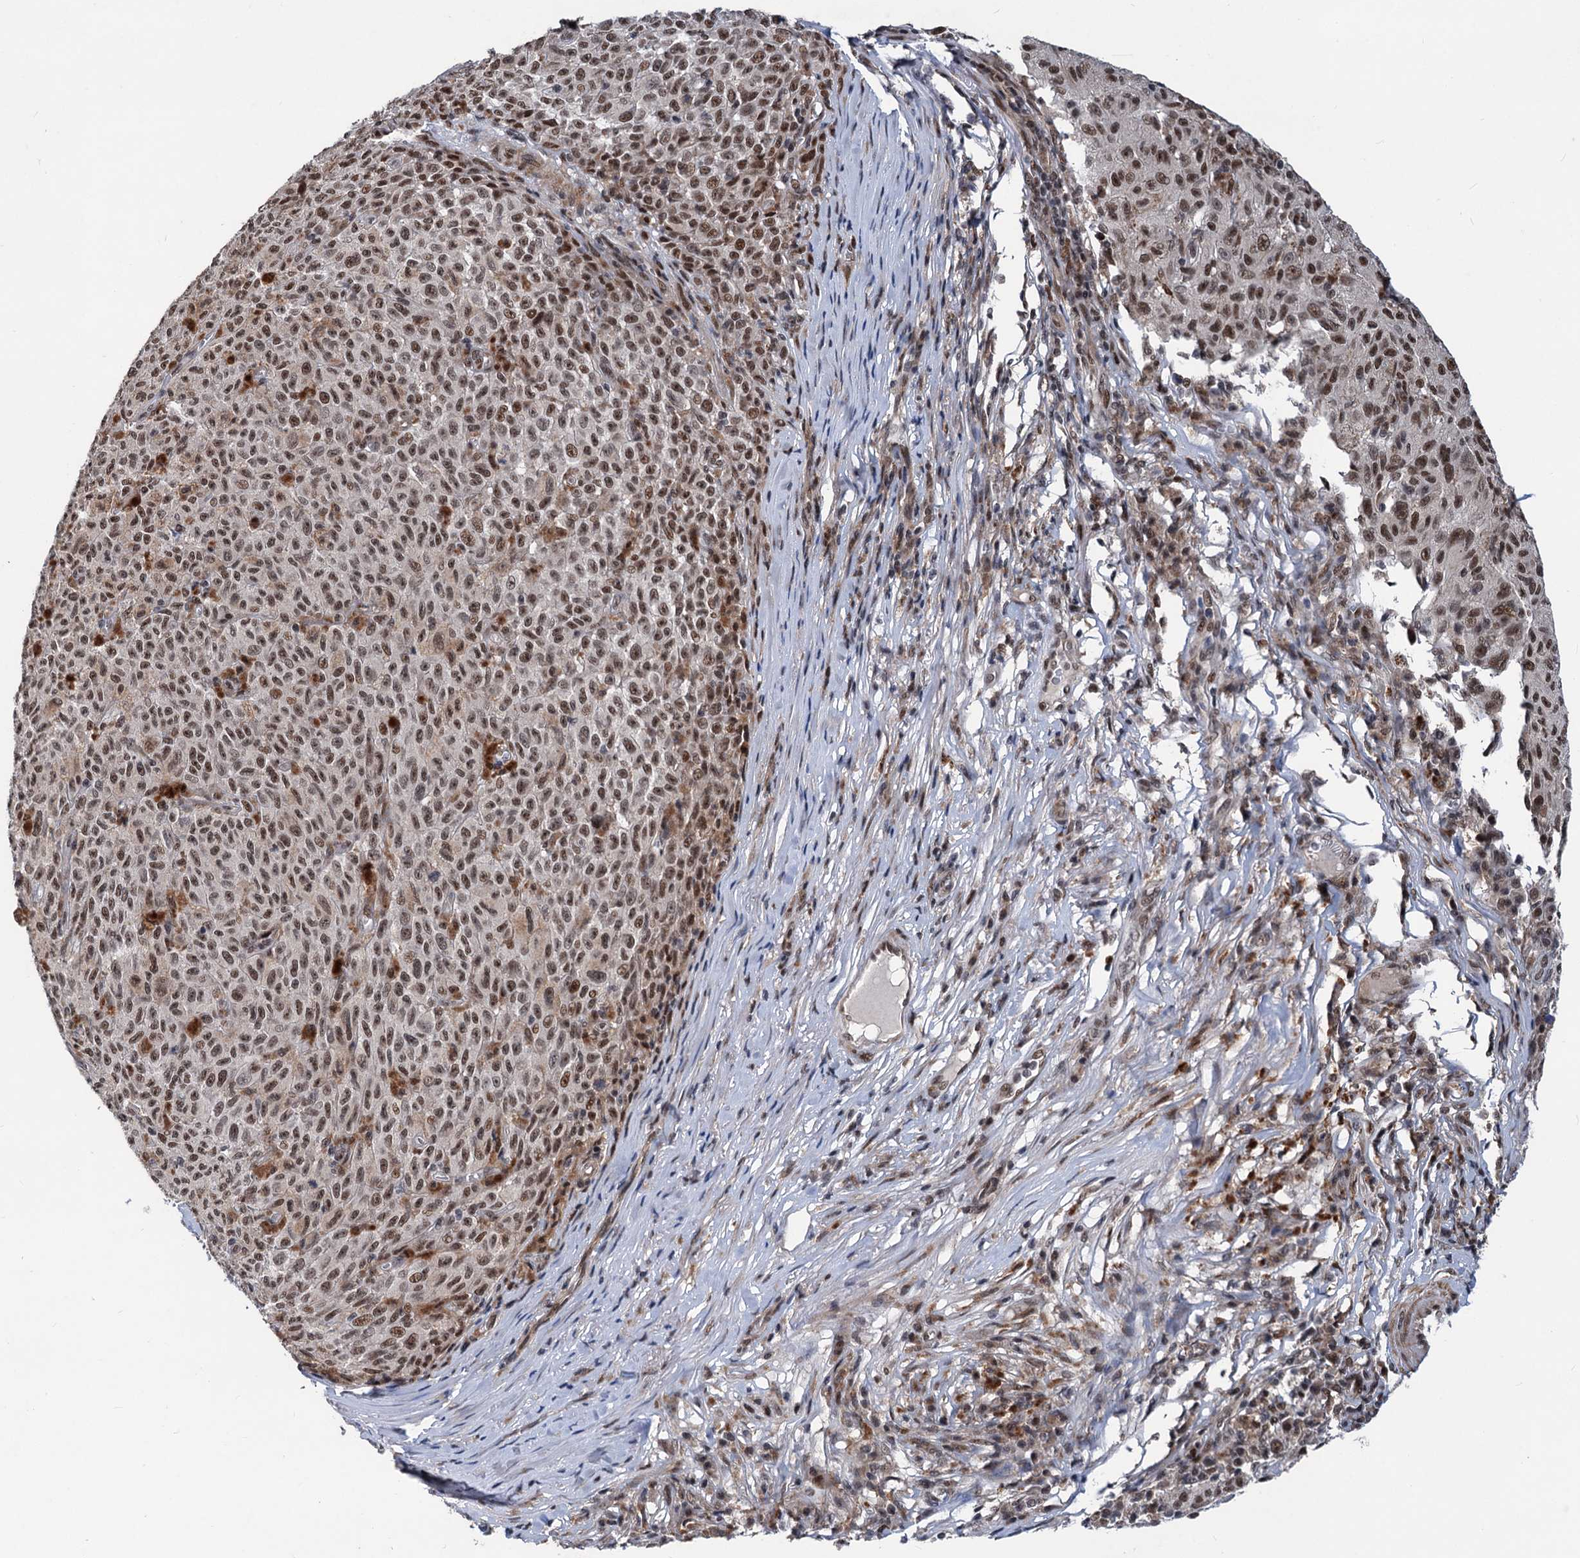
{"staining": {"intensity": "weak", "quantity": ">75%", "location": "nuclear"}, "tissue": "melanoma", "cell_type": "Tumor cells", "image_type": "cancer", "snomed": [{"axis": "morphology", "description": "Malignant melanoma, NOS"}, {"axis": "topography", "description": "Skin"}], "caption": "Melanoma was stained to show a protein in brown. There is low levels of weak nuclear expression in about >75% of tumor cells.", "gene": "PHF8", "patient": {"sex": "female", "age": 82}}